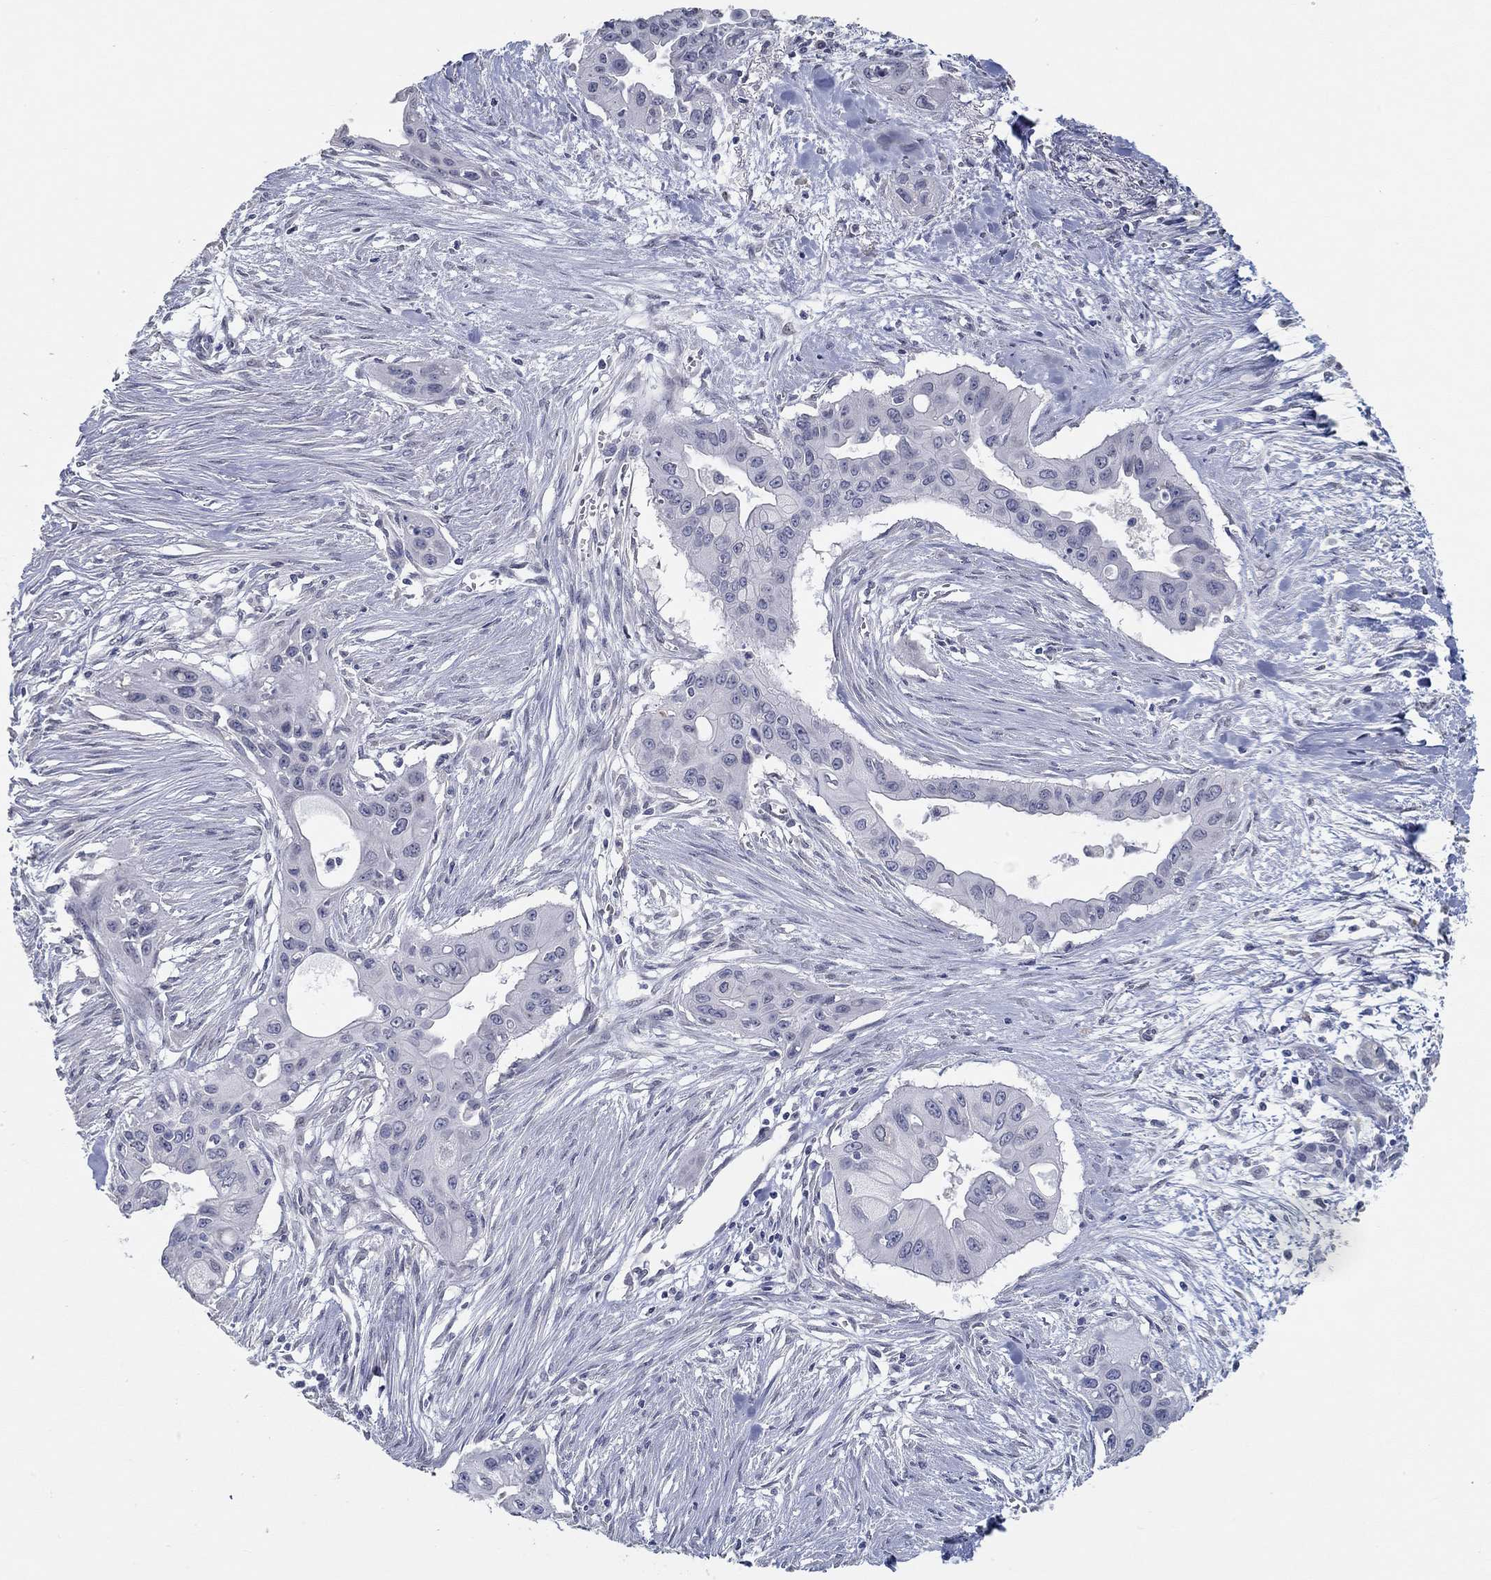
{"staining": {"intensity": "negative", "quantity": "none", "location": "none"}, "tissue": "pancreatic cancer", "cell_type": "Tumor cells", "image_type": "cancer", "snomed": [{"axis": "morphology", "description": "Adenocarcinoma, NOS"}, {"axis": "topography", "description": "Pancreas"}], "caption": "This micrograph is of adenocarcinoma (pancreatic) stained with immunohistochemistry to label a protein in brown with the nuclei are counter-stained blue. There is no positivity in tumor cells.", "gene": "NUP155", "patient": {"sex": "male", "age": 60}}